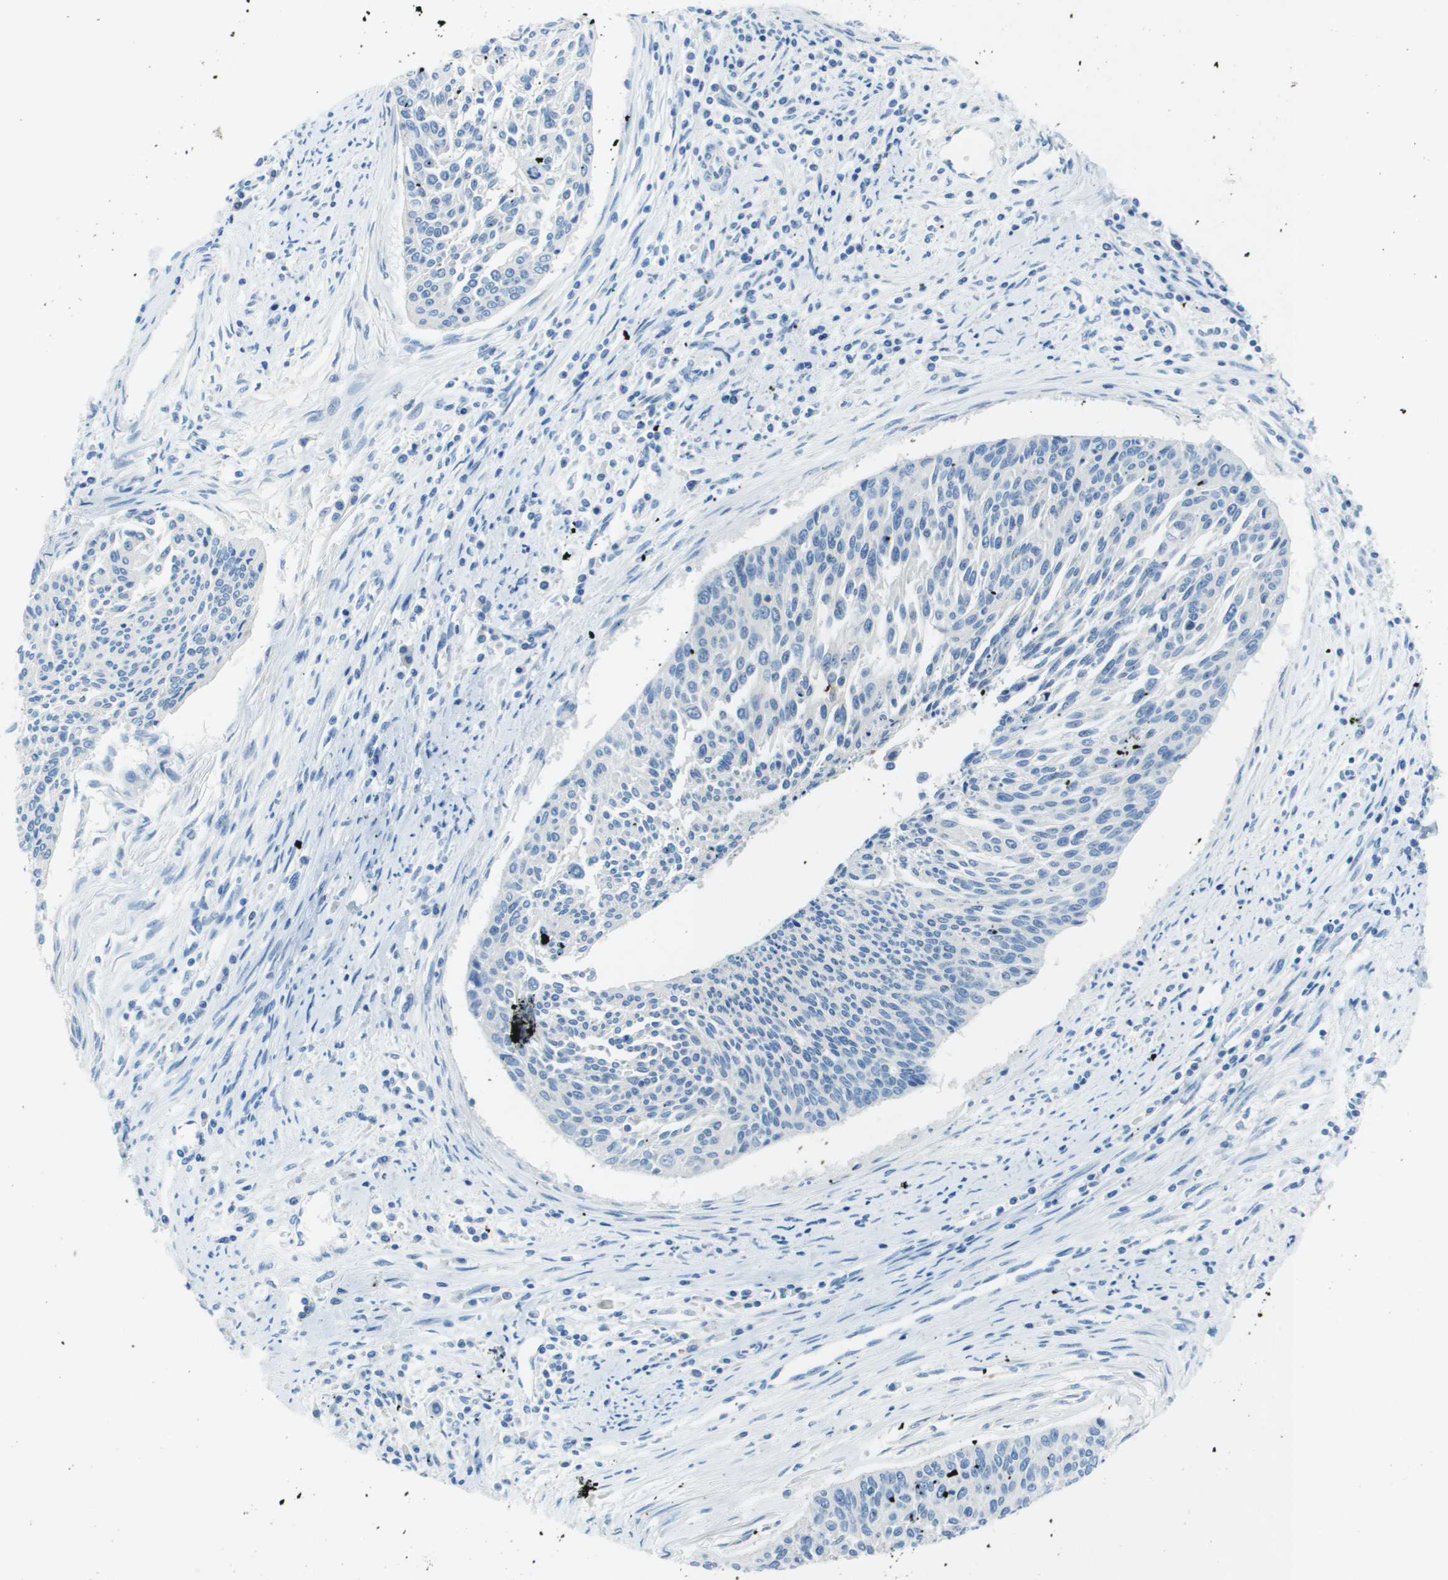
{"staining": {"intensity": "negative", "quantity": "none", "location": "none"}, "tissue": "cervical cancer", "cell_type": "Tumor cells", "image_type": "cancer", "snomed": [{"axis": "morphology", "description": "Squamous cell carcinoma, NOS"}, {"axis": "topography", "description": "Cervix"}], "caption": "The image reveals no staining of tumor cells in squamous cell carcinoma (cervical).", "gene": "STIP1", "patient": {"sex": "female", "age": 55}}